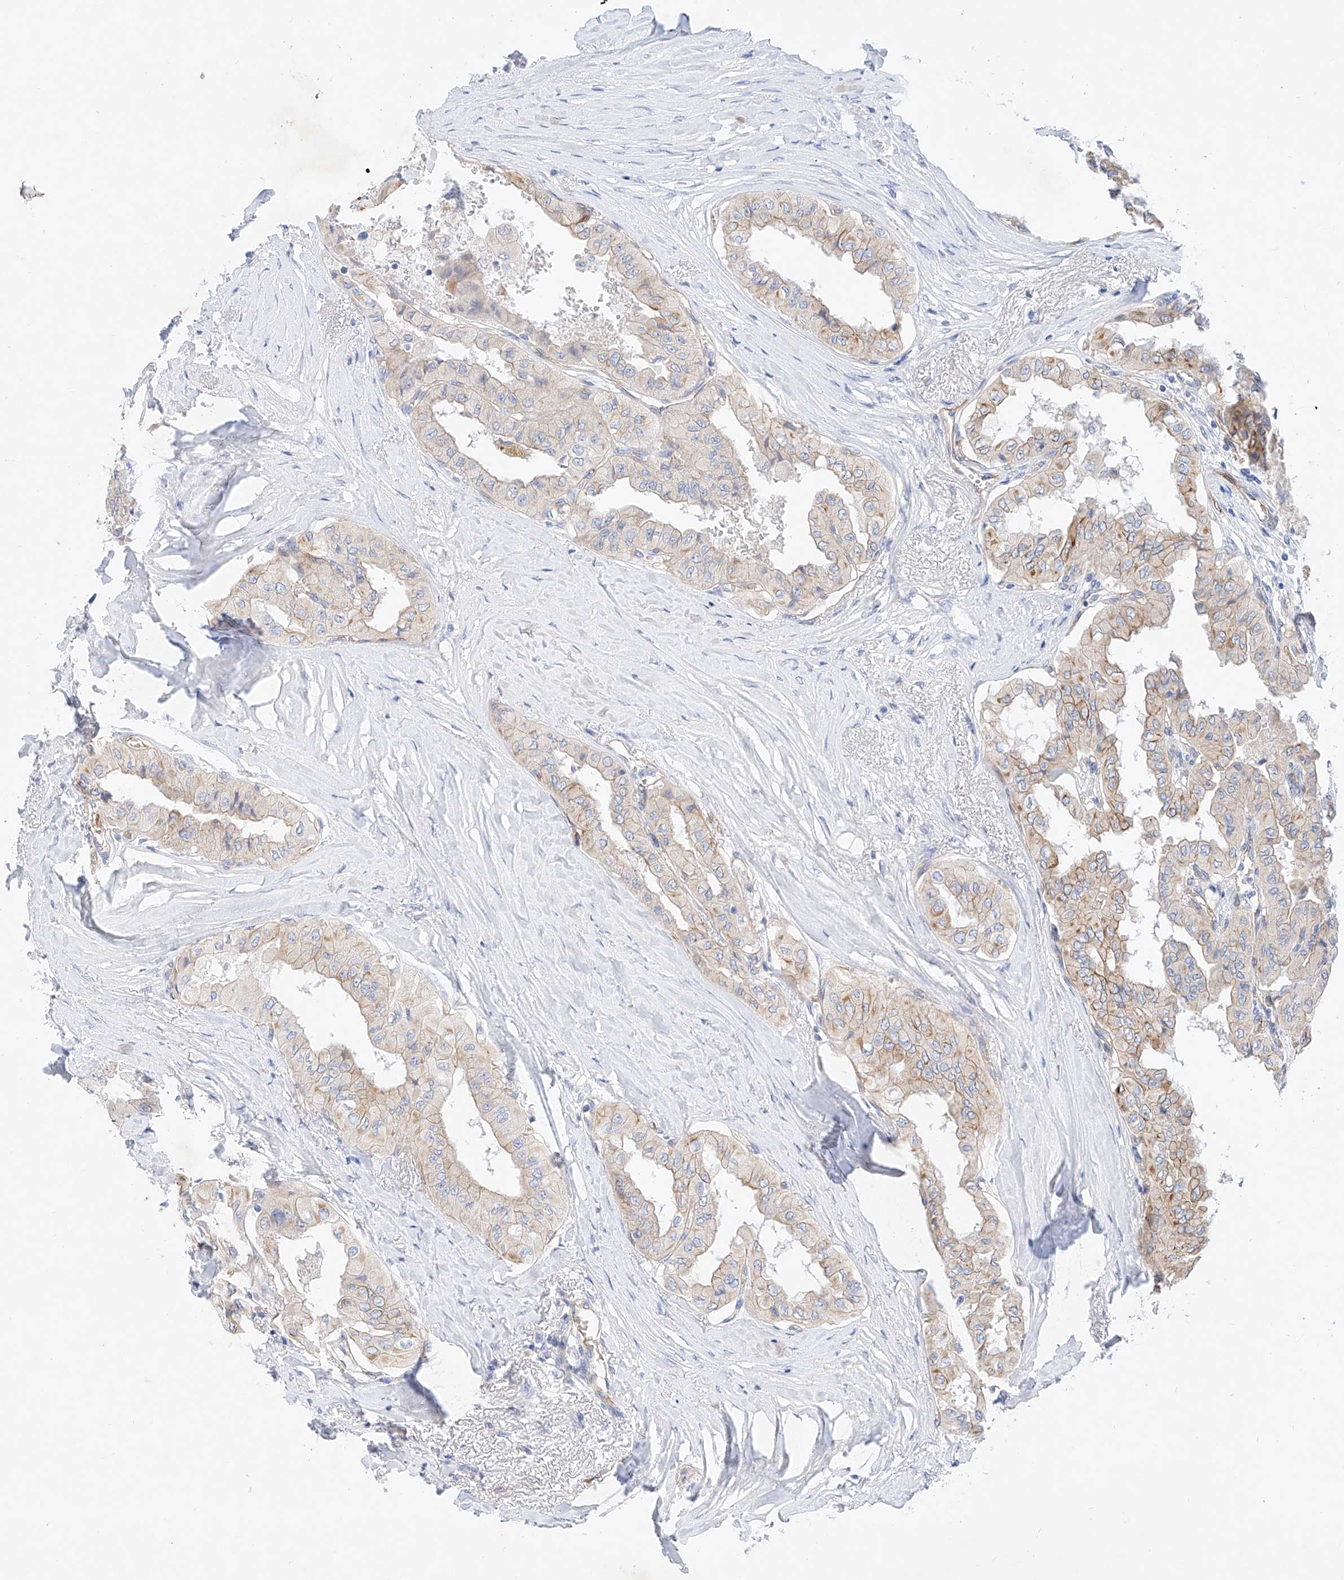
{"staining": {"intensity": "moderate", "quantity": "<25%", "location": "cytoplasmic/membranous"}, "tissue": "thyroid cancer", "cell_type": "Tumor cells", "image_type": "cancer", "snomed": [{"axis": "morphology", "description": "Papillary adenocarcinoma, NOS"}, {"axis": "topography", "description": "Thyroid gland"}], "caption": "Thyroid cancer tissue demonstrates moderate cytoplasmic/membranous positivity in about <25% of tumor cells The staining was performed using DAB to visualize the protein expression in brown, while the nuclei were stained in blue with hematoxylin (Magnification: 20x).", "gene": "SBSPON", "patient": {"sex": "female", "age": 59}}